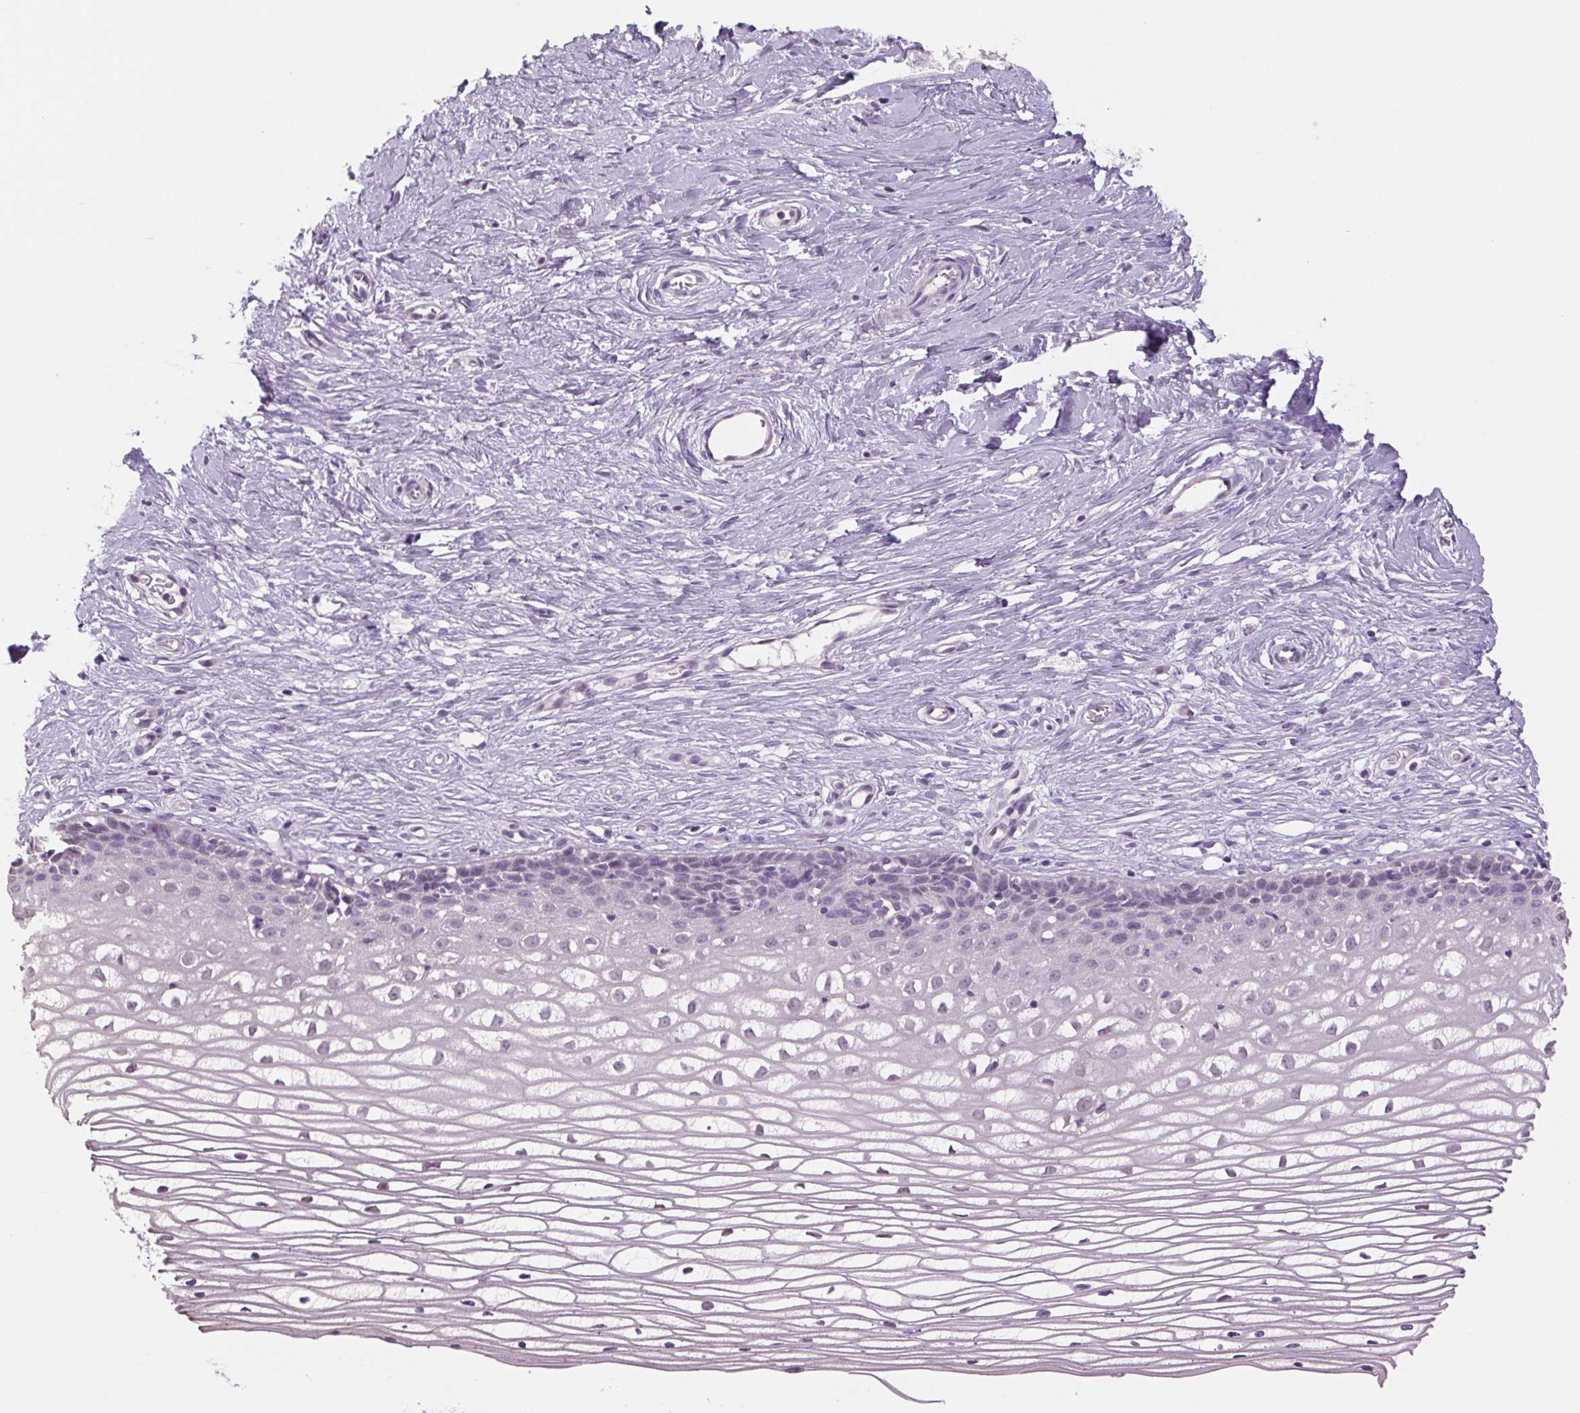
{"staining": {"intensity": "negative", "quantity": "none", "location": "none"}, "tissue": "cervix", "cell_type": "Glandular cells", "image_type": "normal", "snomed": [{"axis": "morphology", "description": "Normal tissue, NOS"}, {"axis": "topography", "description": "Cervix"}], "caption": "Protein analysis of unremarkable cervix shows no significant staining in glandular cells.", "gene": "MPO", "patient": {"sex": "female", "age": 40}}